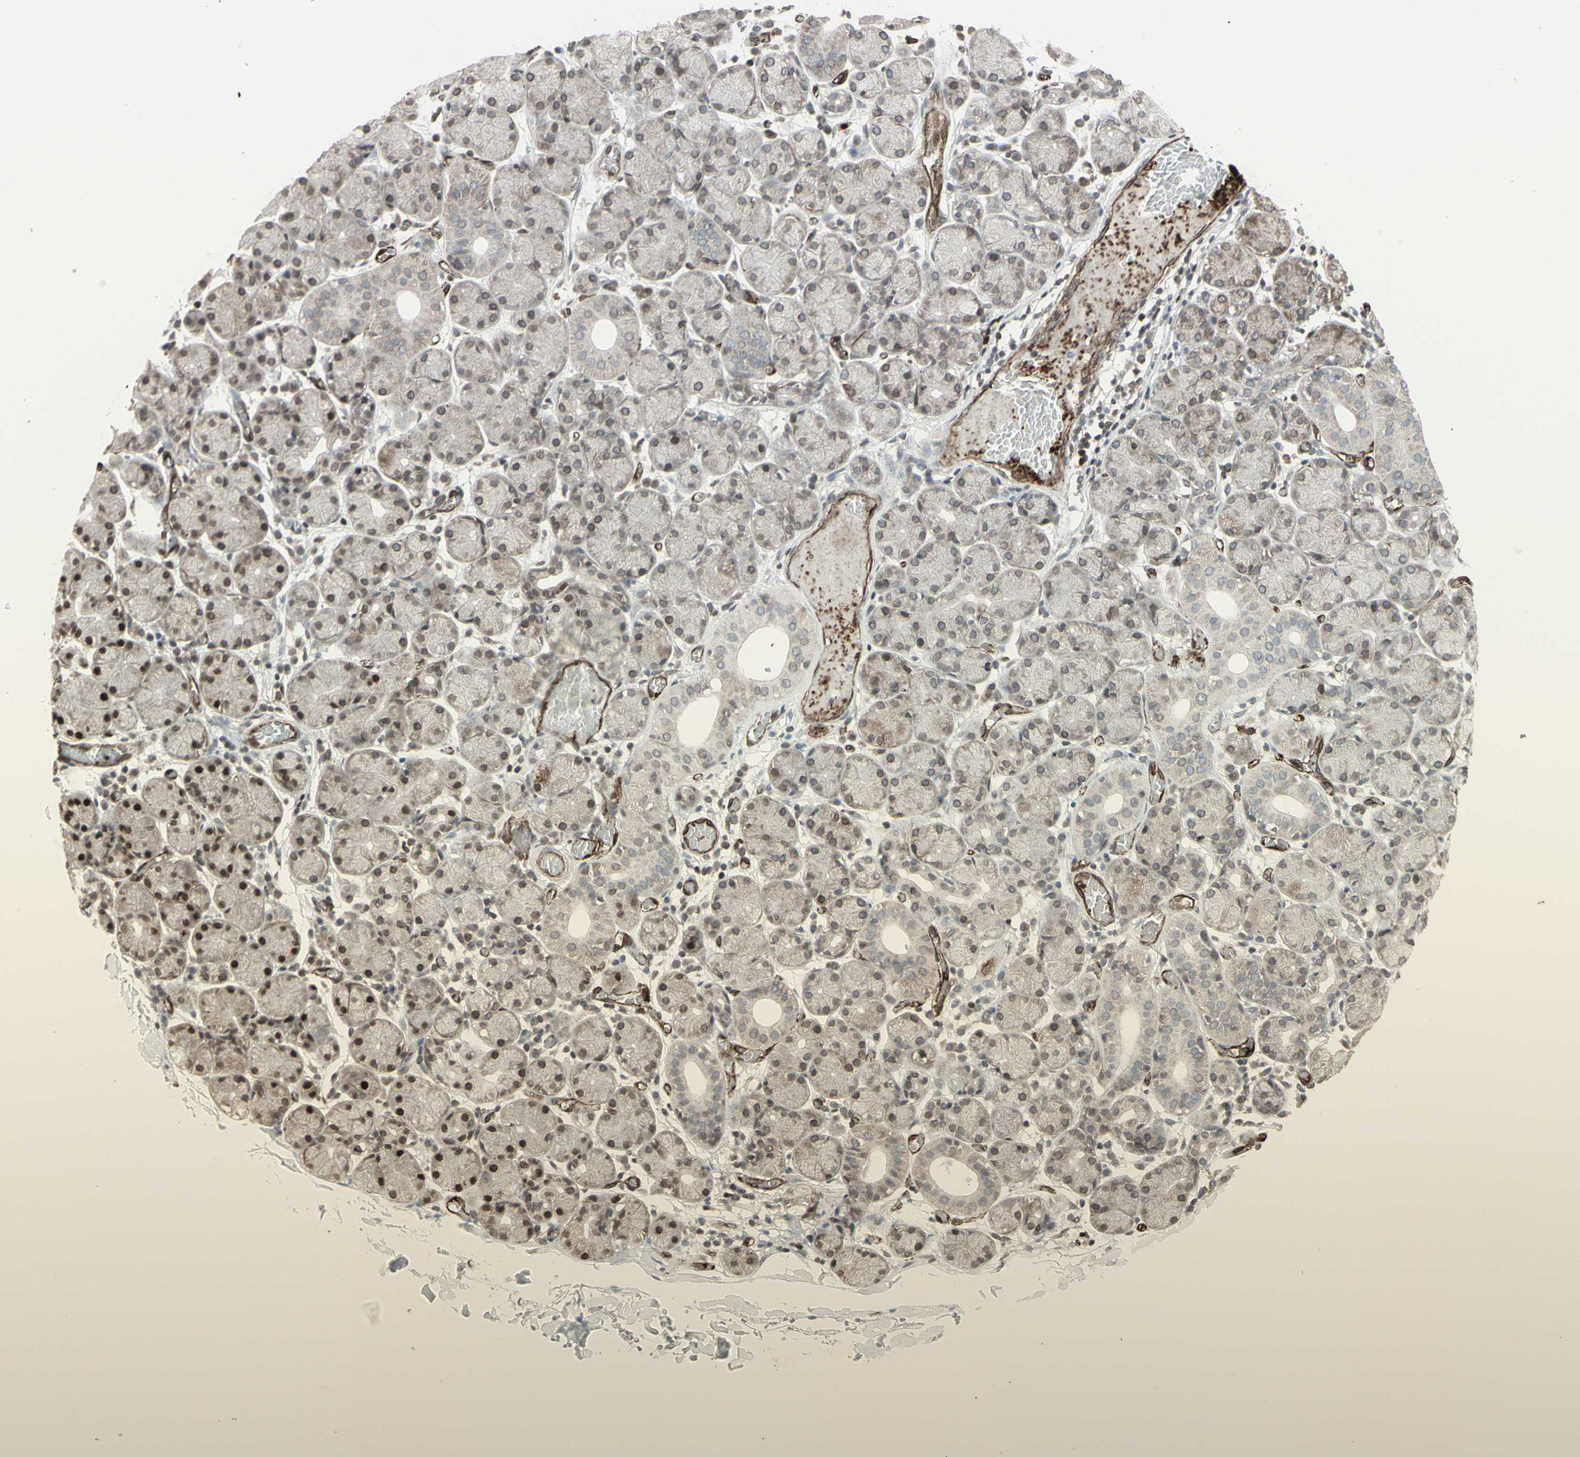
{"staining": {"intensity": "weak", "quantity": "25%-75%", "location": "cytoplasmic/membranous,nuclear"}, "tissue": "salivary gland", "cell_type": "Glandular cells", "image_type": "normal", "snomed": [{"axis": "morphology", "description": "Normal tissue, NOS"}, {"axis": "topography", "description": "Salivary gland"}], "caption": "Immunohistochemistry of unremarkable salivary gland reveals low levels of weak cytoplasmic/membranous,nuclear expression in about 25%-75% of glandular cells.", "gene": "DTX3L", "patient": {"sex": "female", "age": 24}}